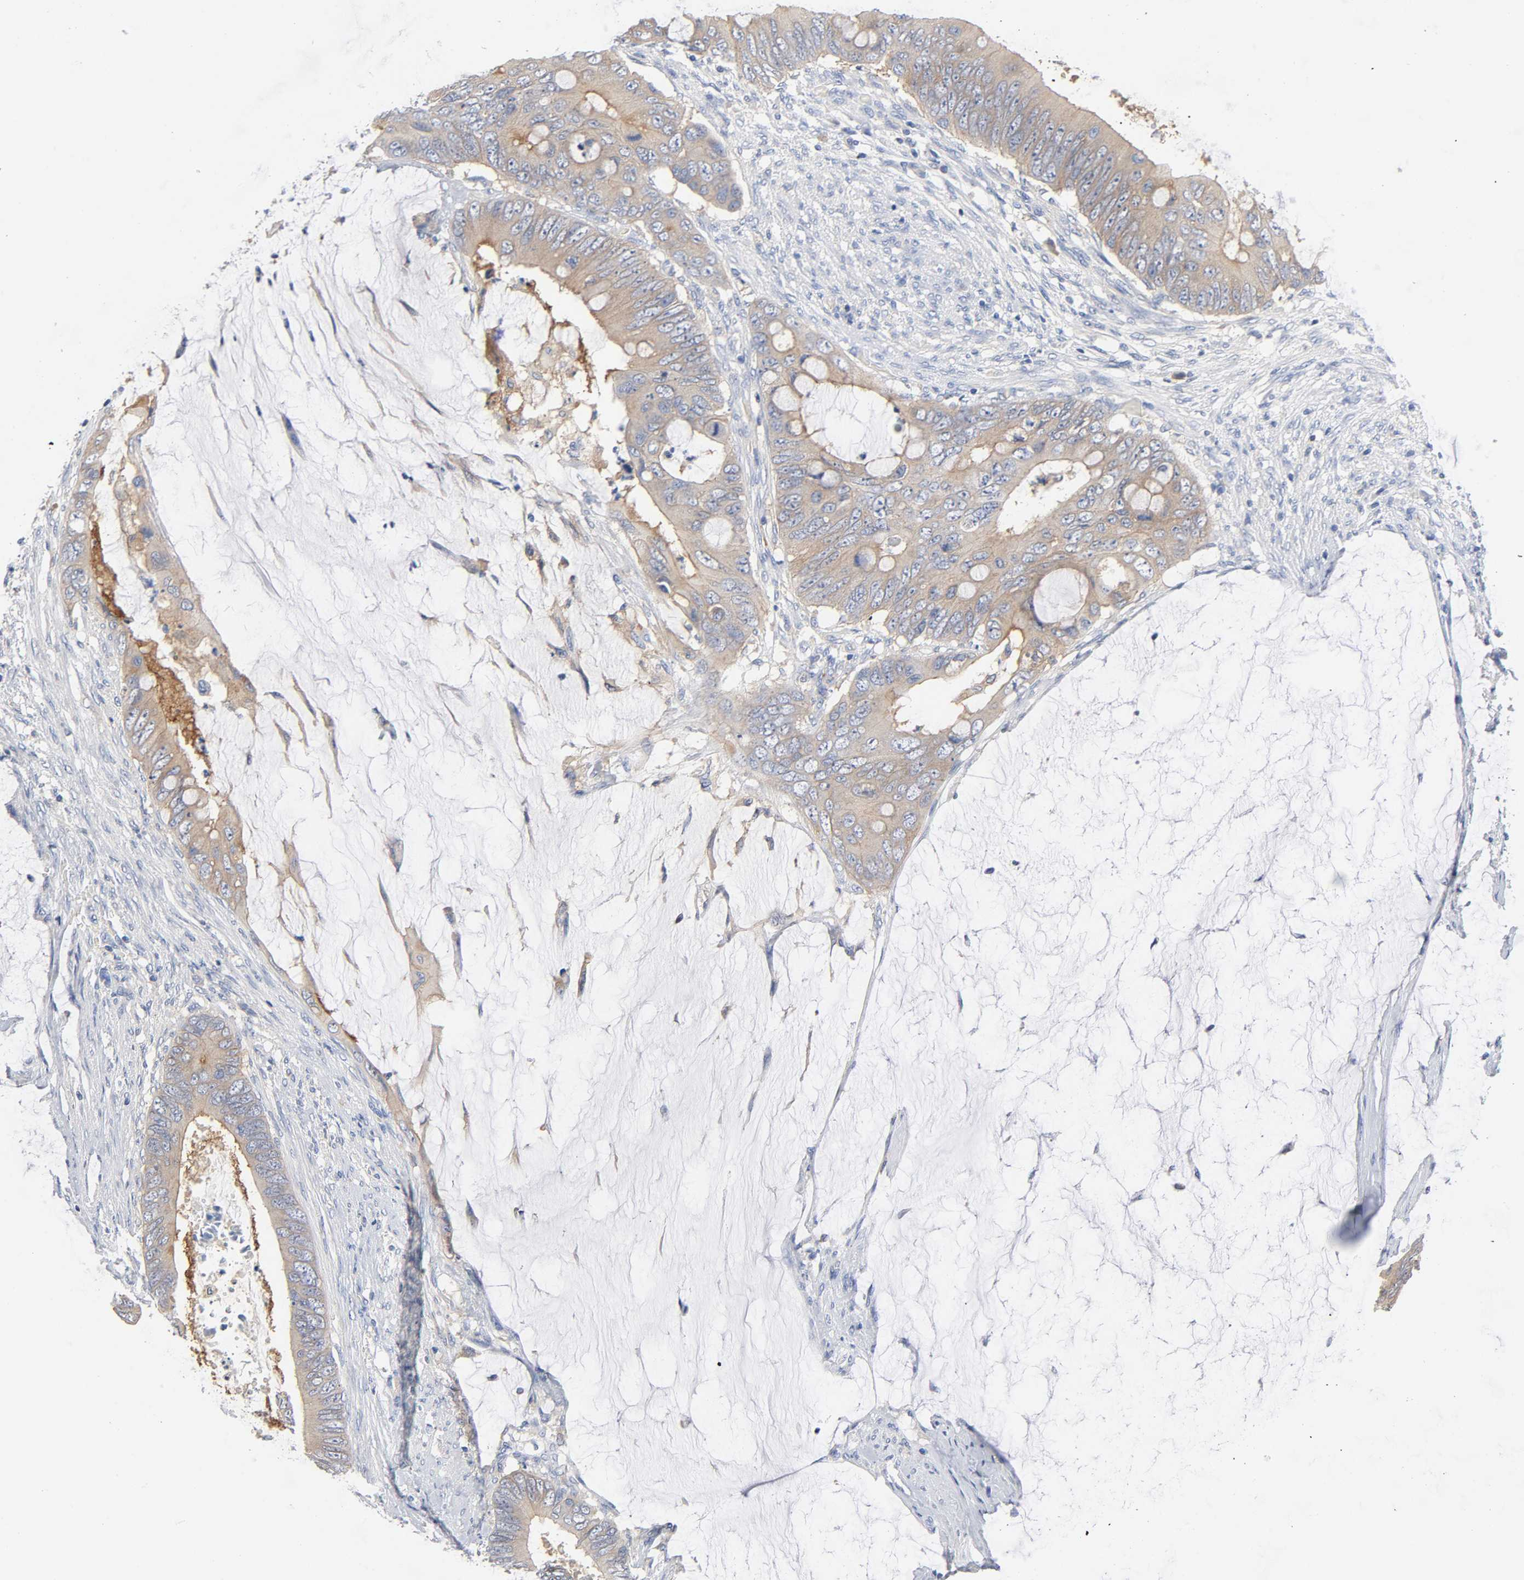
{"staining": {"intensity": "weak", "quantity": ">75%", "location": "cytoplasmic/membranous"}, "tissue": "colorectal cancer", "cell_type": "Tumor cells", "image_type": "cancer", "snomed": [{"axis": "morphology", "description": "Normal tissue, NOS"}, {"axis": "morphology", "description": "Adenocarcinoma, NOS"}, {"axis": "topography", "description": "Rectum"}, {"axis": "topography", "description": "Peripheral nerve tissue"}], "caption": "Human colorectal cancer stained with a protein marker exhibits weak staining in tumor cells.", "gene": "SRC", "patient": {"sex": "female", "age": 77}}